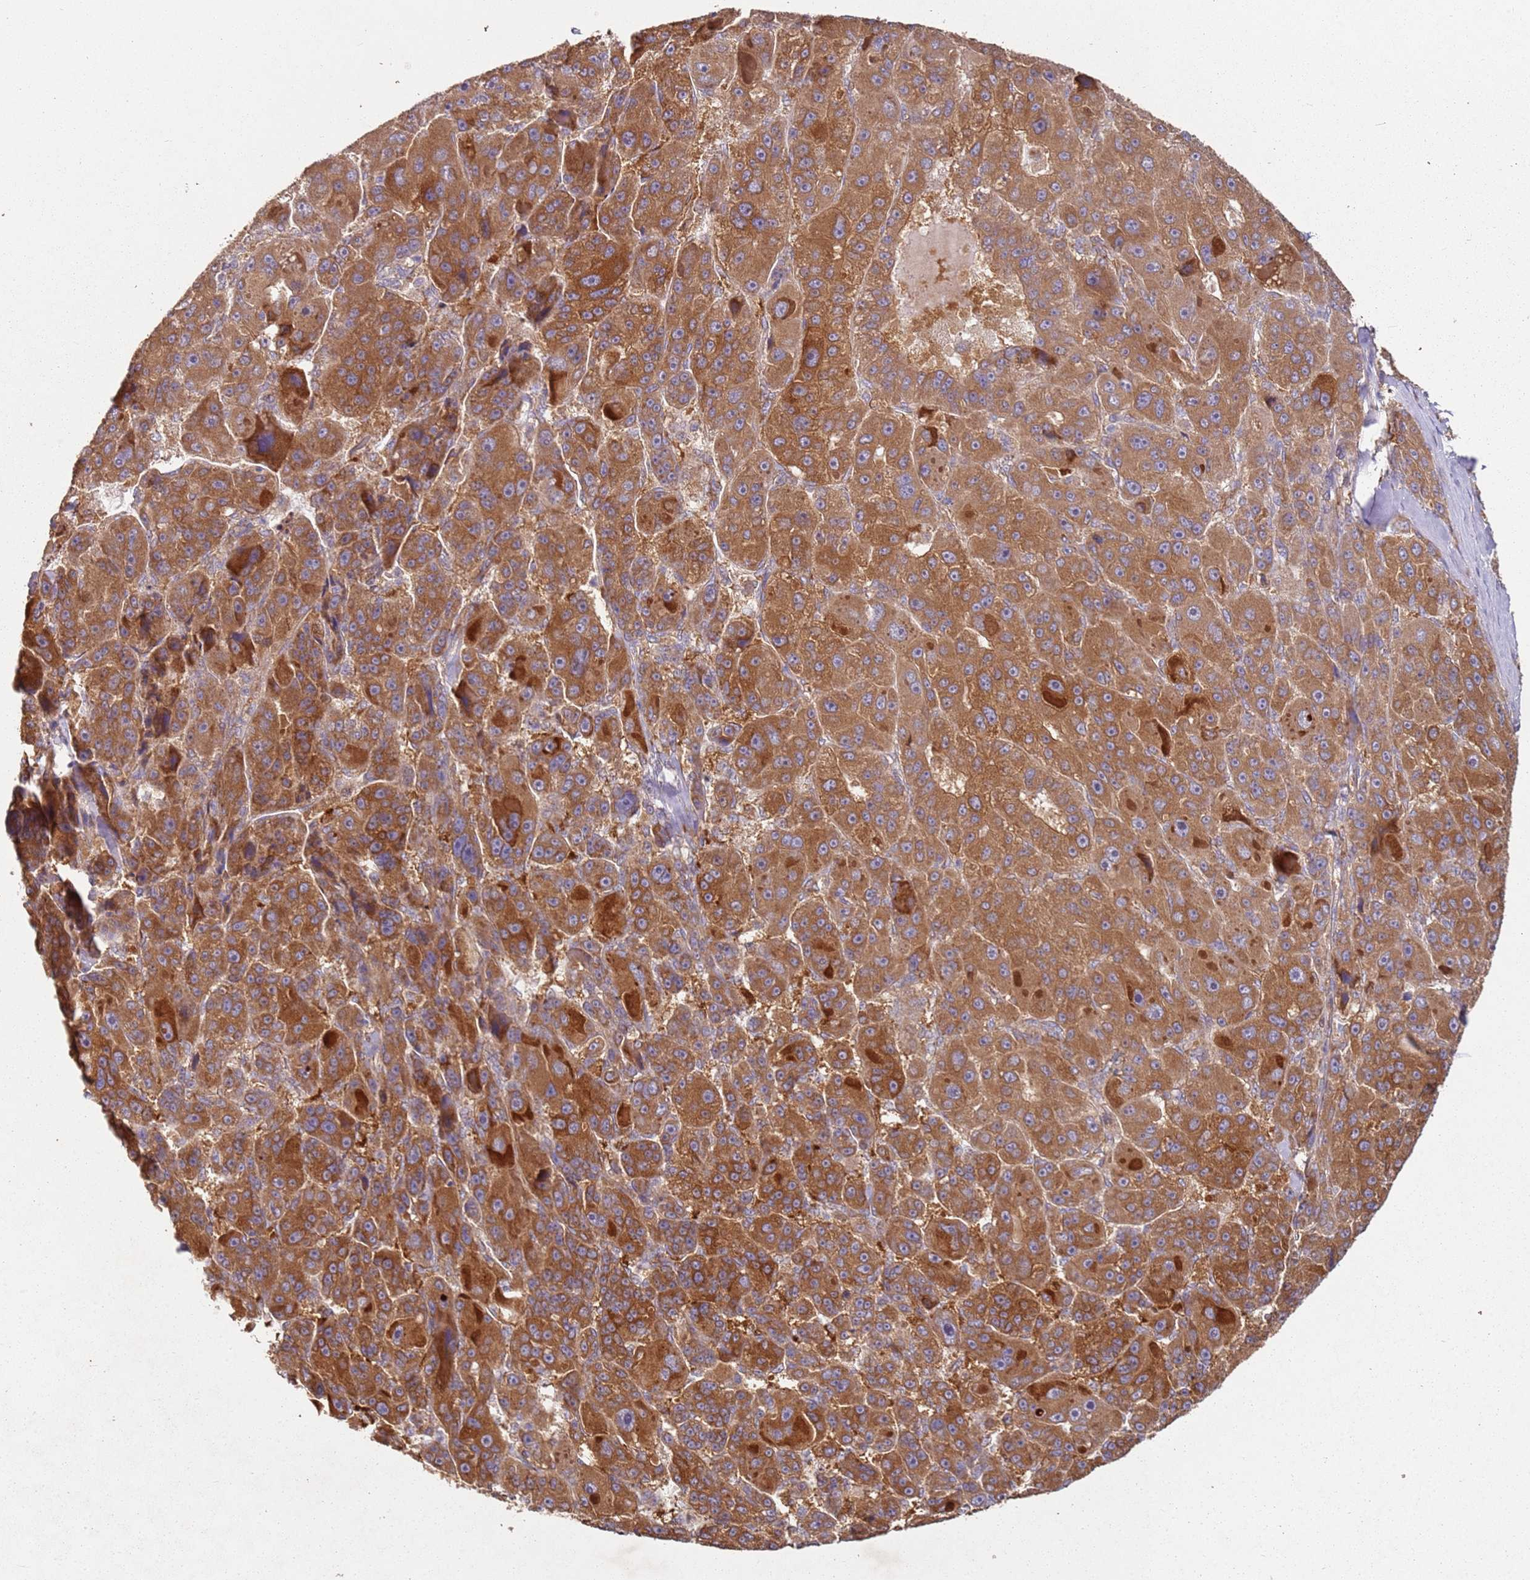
{"staining": {"intensity": "strong", "quantity": ">75%", "location": "cytoplasmic/membranous"}, "tissue": "liver cancer", "cell_type": "Tumor cells", "image_type": "cancer", "snomed": [{"axis": "morphology", "description": "Carcinoma, Hepatocellular, NOS"}, {"axis": "topography", "description": "Liver"}], "caption": "A brown stain shows strong cytoplasmic/membranous positivity of a protein in liver hepatocellular carcinoma tumor cells.", "gene": "ARFRP1", "patient": {"sex": "male", "age": 76}}